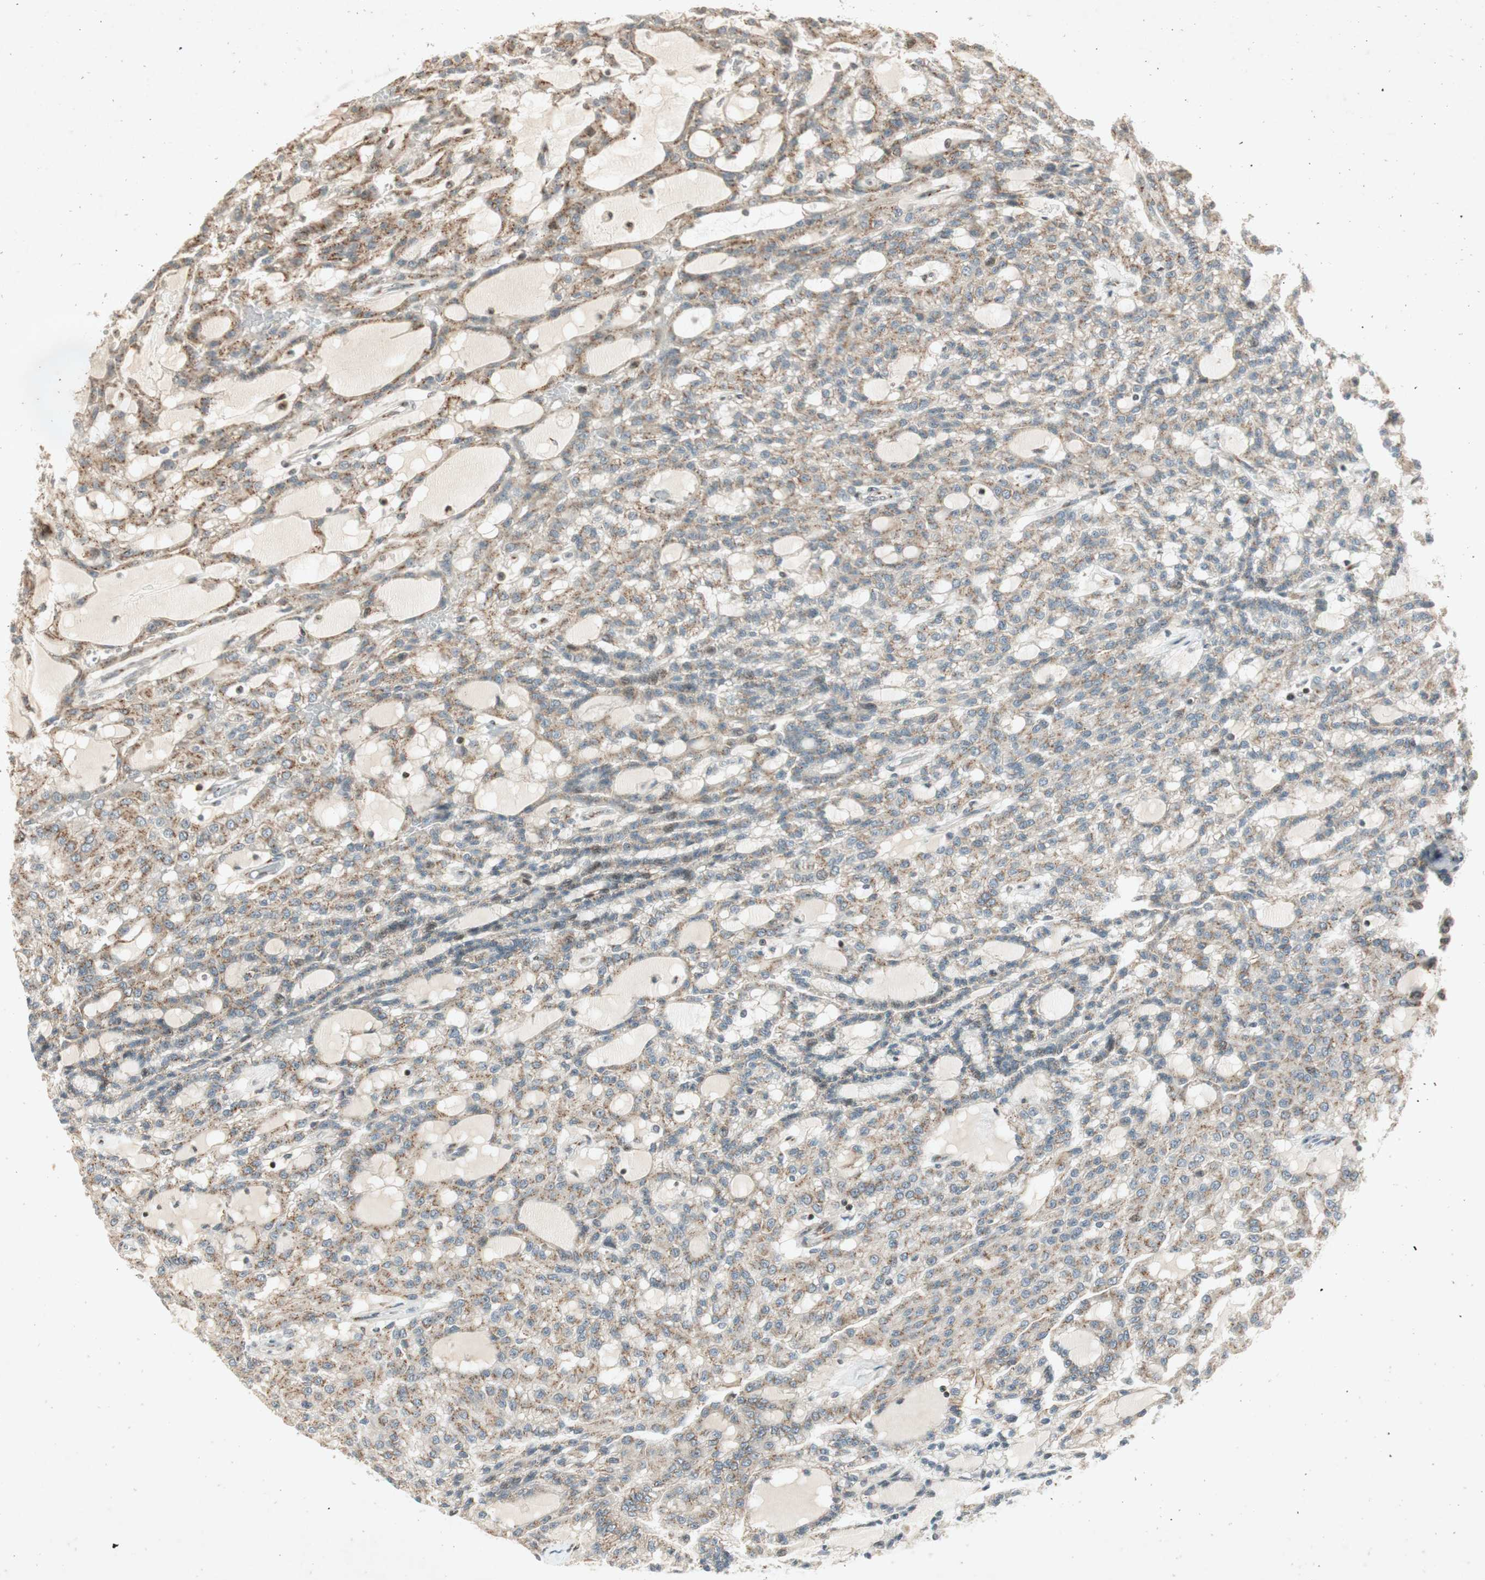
{"staining": {"intensity": "weak", "quantity": "<25%", "location": "cytoplasmic/membranous"}, "tissue": "renal cancer", "cell_type": "Tumor cells", "image_type": "cancer", "snomed": [{"axis": "morphology", "description": "Adenocarcinoma, NOS"}, {"axis": "topography", "description": "Kidney"}], "caption": "There is no significant expression in tumor cells of renal adenocarcinoma.", "gene": "NEO1", "patient": {"sex": "male", "age": 63}}